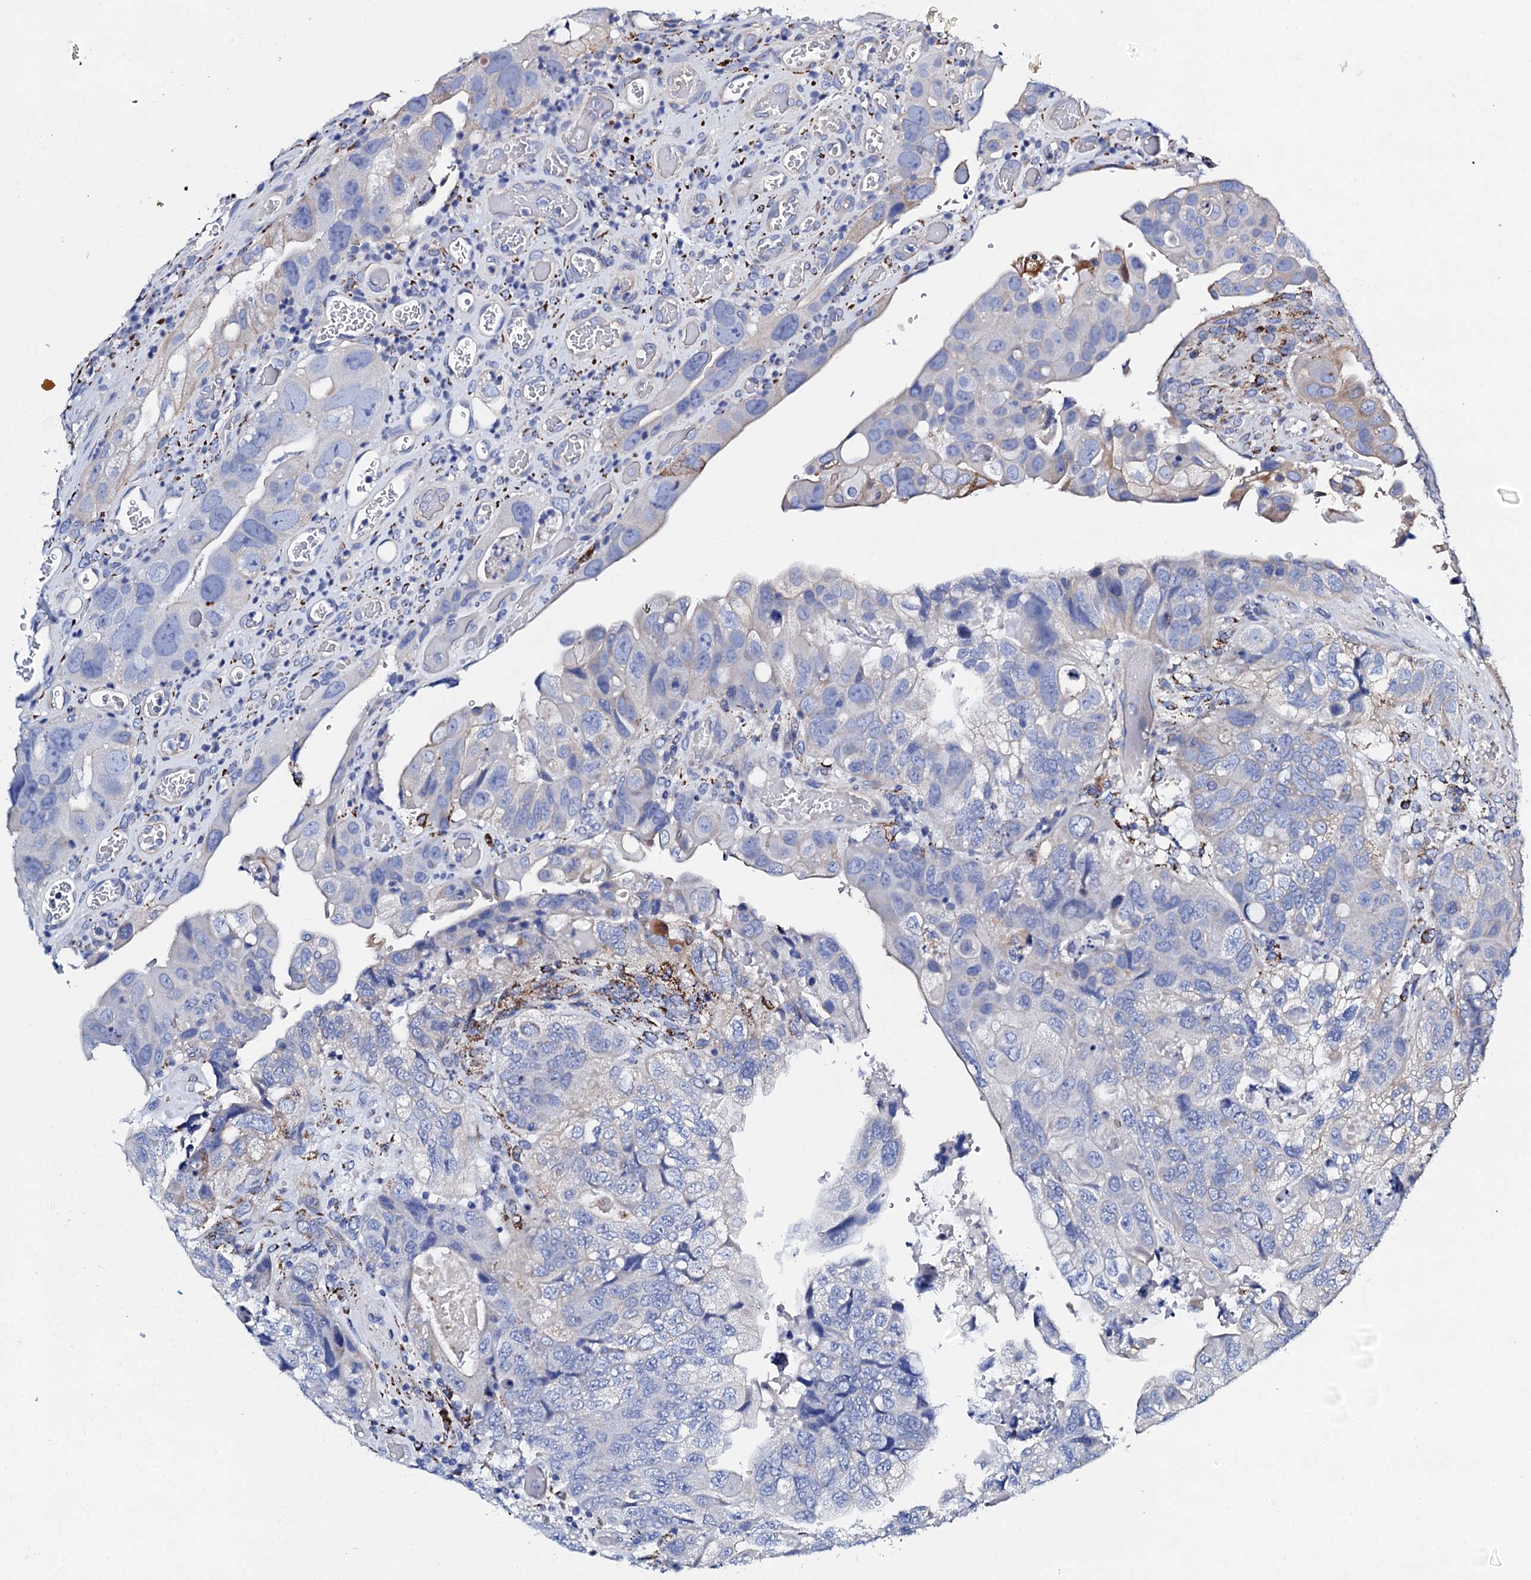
{"staining": {"intensity": "weak", "quantity": "<25%", "location": "cytoplasmic/membranous"}, "tissue": "colorectal cancer", "cell_type": "Tumor cells", "image_type": "cancer", "snomed": [{"axis": "morphology", "description": "Adenocarcinoma, NOS"}, {"axis": "topography", "description": "Rectum"}], "caption": "IHC of human colorectal cancer (adenocarcinoma) exhibits no staining in tumor cells.", "gene": "KLHL32", "patient": {"sex": "male", "age": 63}}